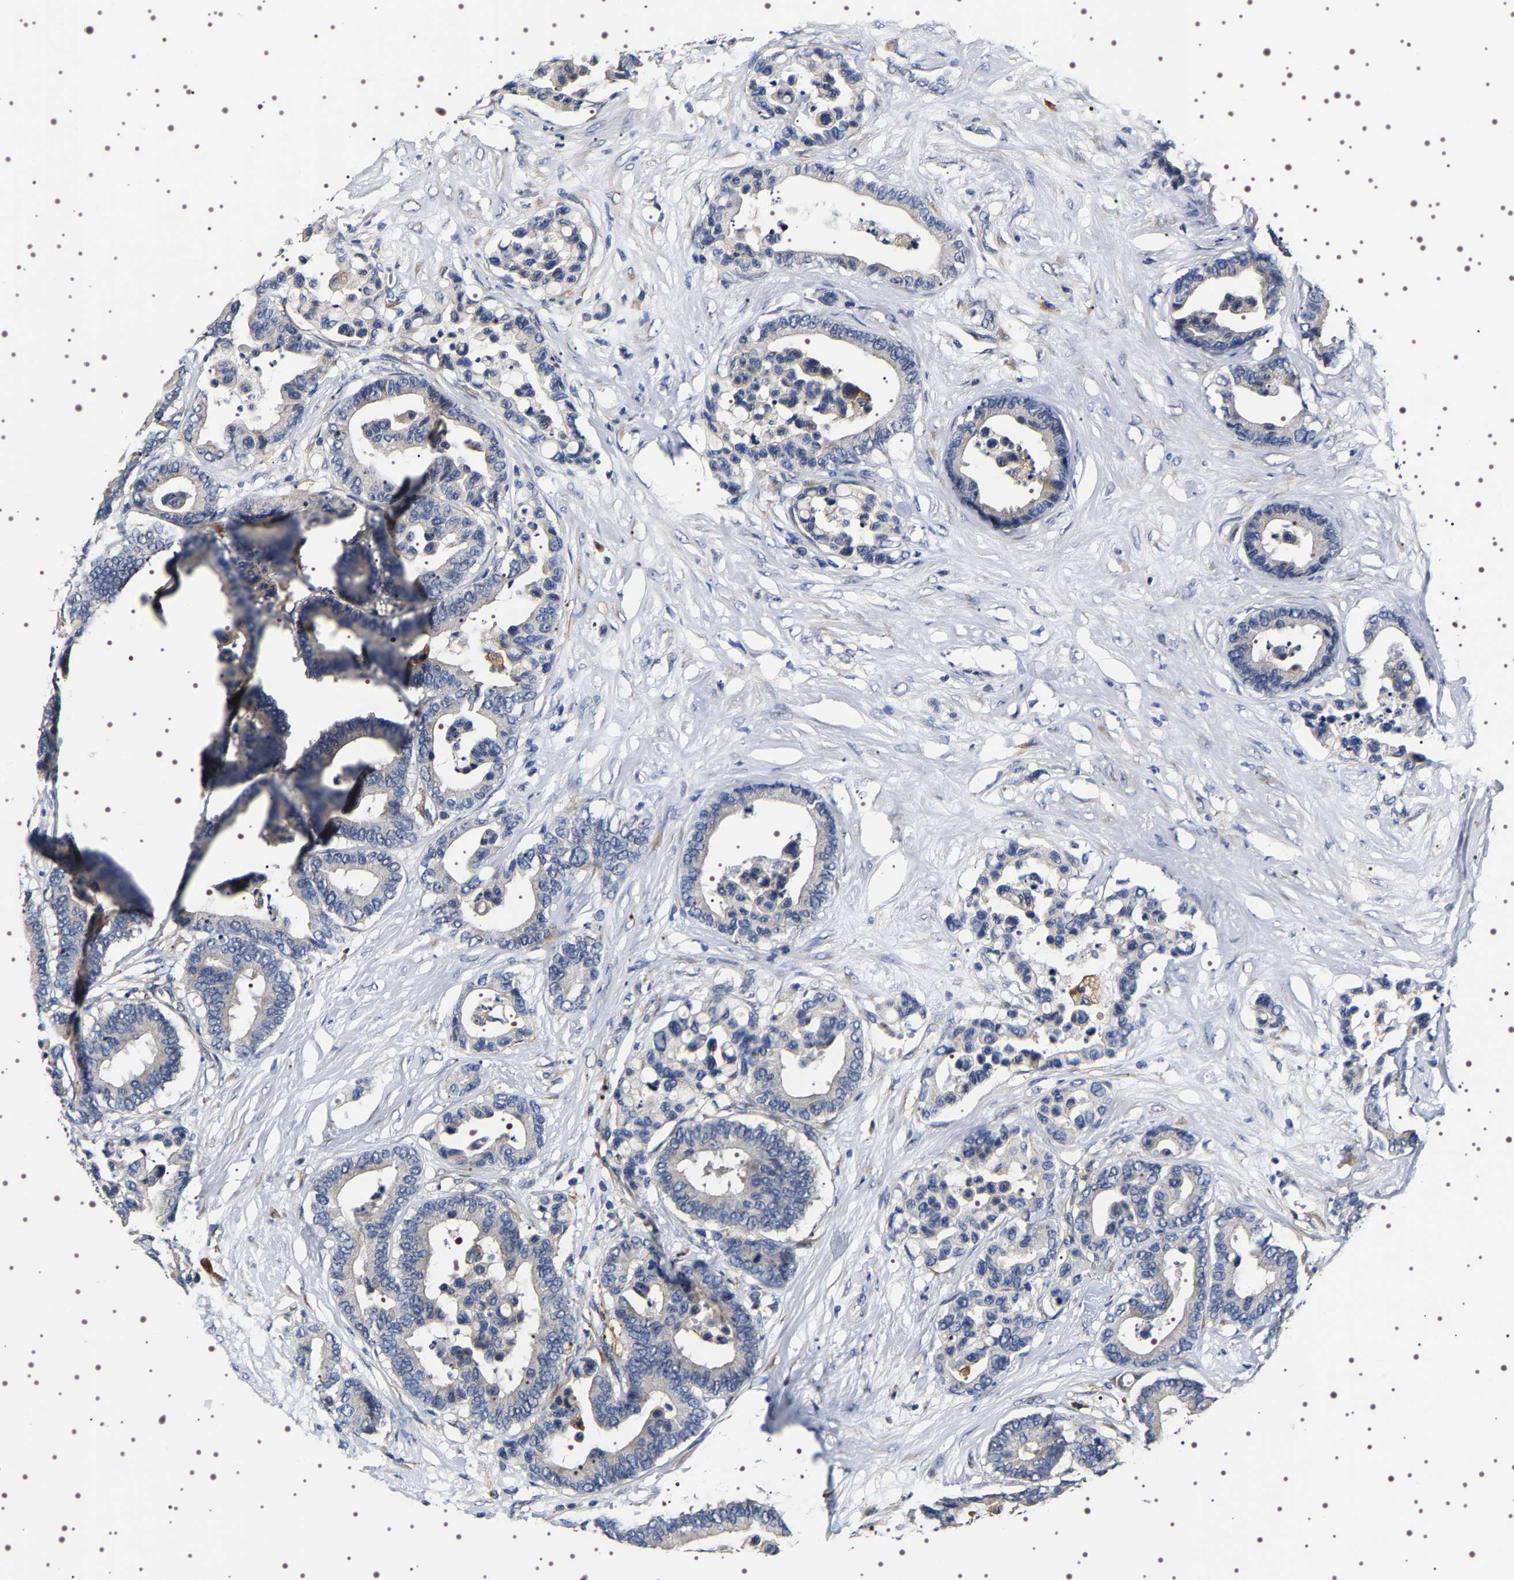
{"staining": {"intensity": "negative", "quantity": "none", "location": "none"}, "tissue": "colorectal cancer", "cell_type": "Tumor cells", "image_type": "cancer", "snomed": [{"axis": "morphology", "description": "Normal tissue, NOS"}, {"axis": "morphology", "description": "Adenocarcinoma, NOS"}, {"axis": "topography", "description": "Colon"}], "caption": "Colorectal cancer (adenocarcinoma) stained for a protein using immunohistochemistry (IHC) exhibits no positivity tumor cells.", "gene": "ALPL", "patient": {"sex": "male", "age": 82}}